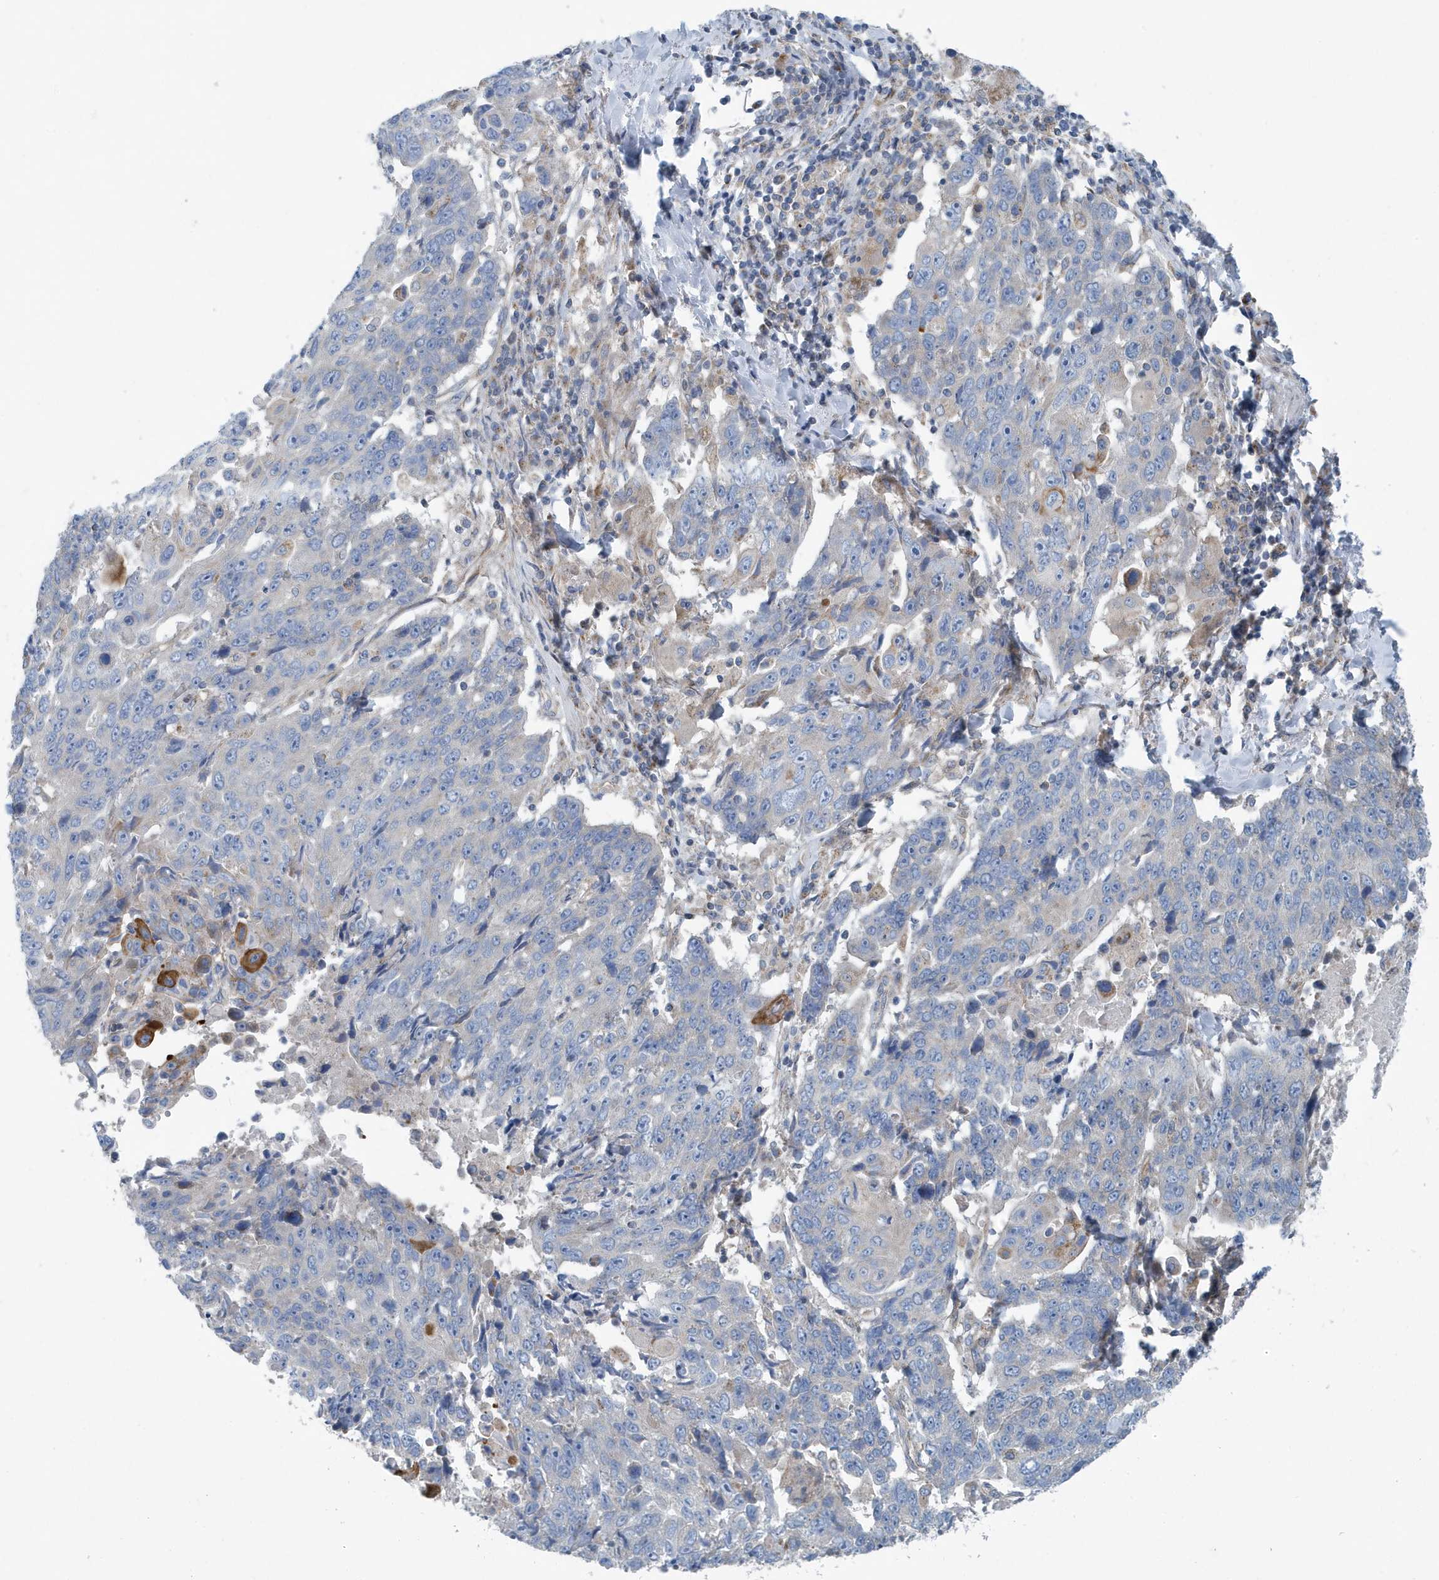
{"staining": {"intensity": "negative", "quantity": "none", "location": "none"}, "tissue": "lung cancer", "cell_type": "Tumor cells", "image_type": "cancer", "snomed": [{"axis": "morphology", "description": "Squamous cell carcinoma, NOS"}, {"axis": "topography", "description": "Lung"}], "caption": "The micrograph demonstrates no staining of tumor cells in lung squamous cell carcinoma.", "gene": "PPM1M", "patient": {"sex": "male", "age": 66}}